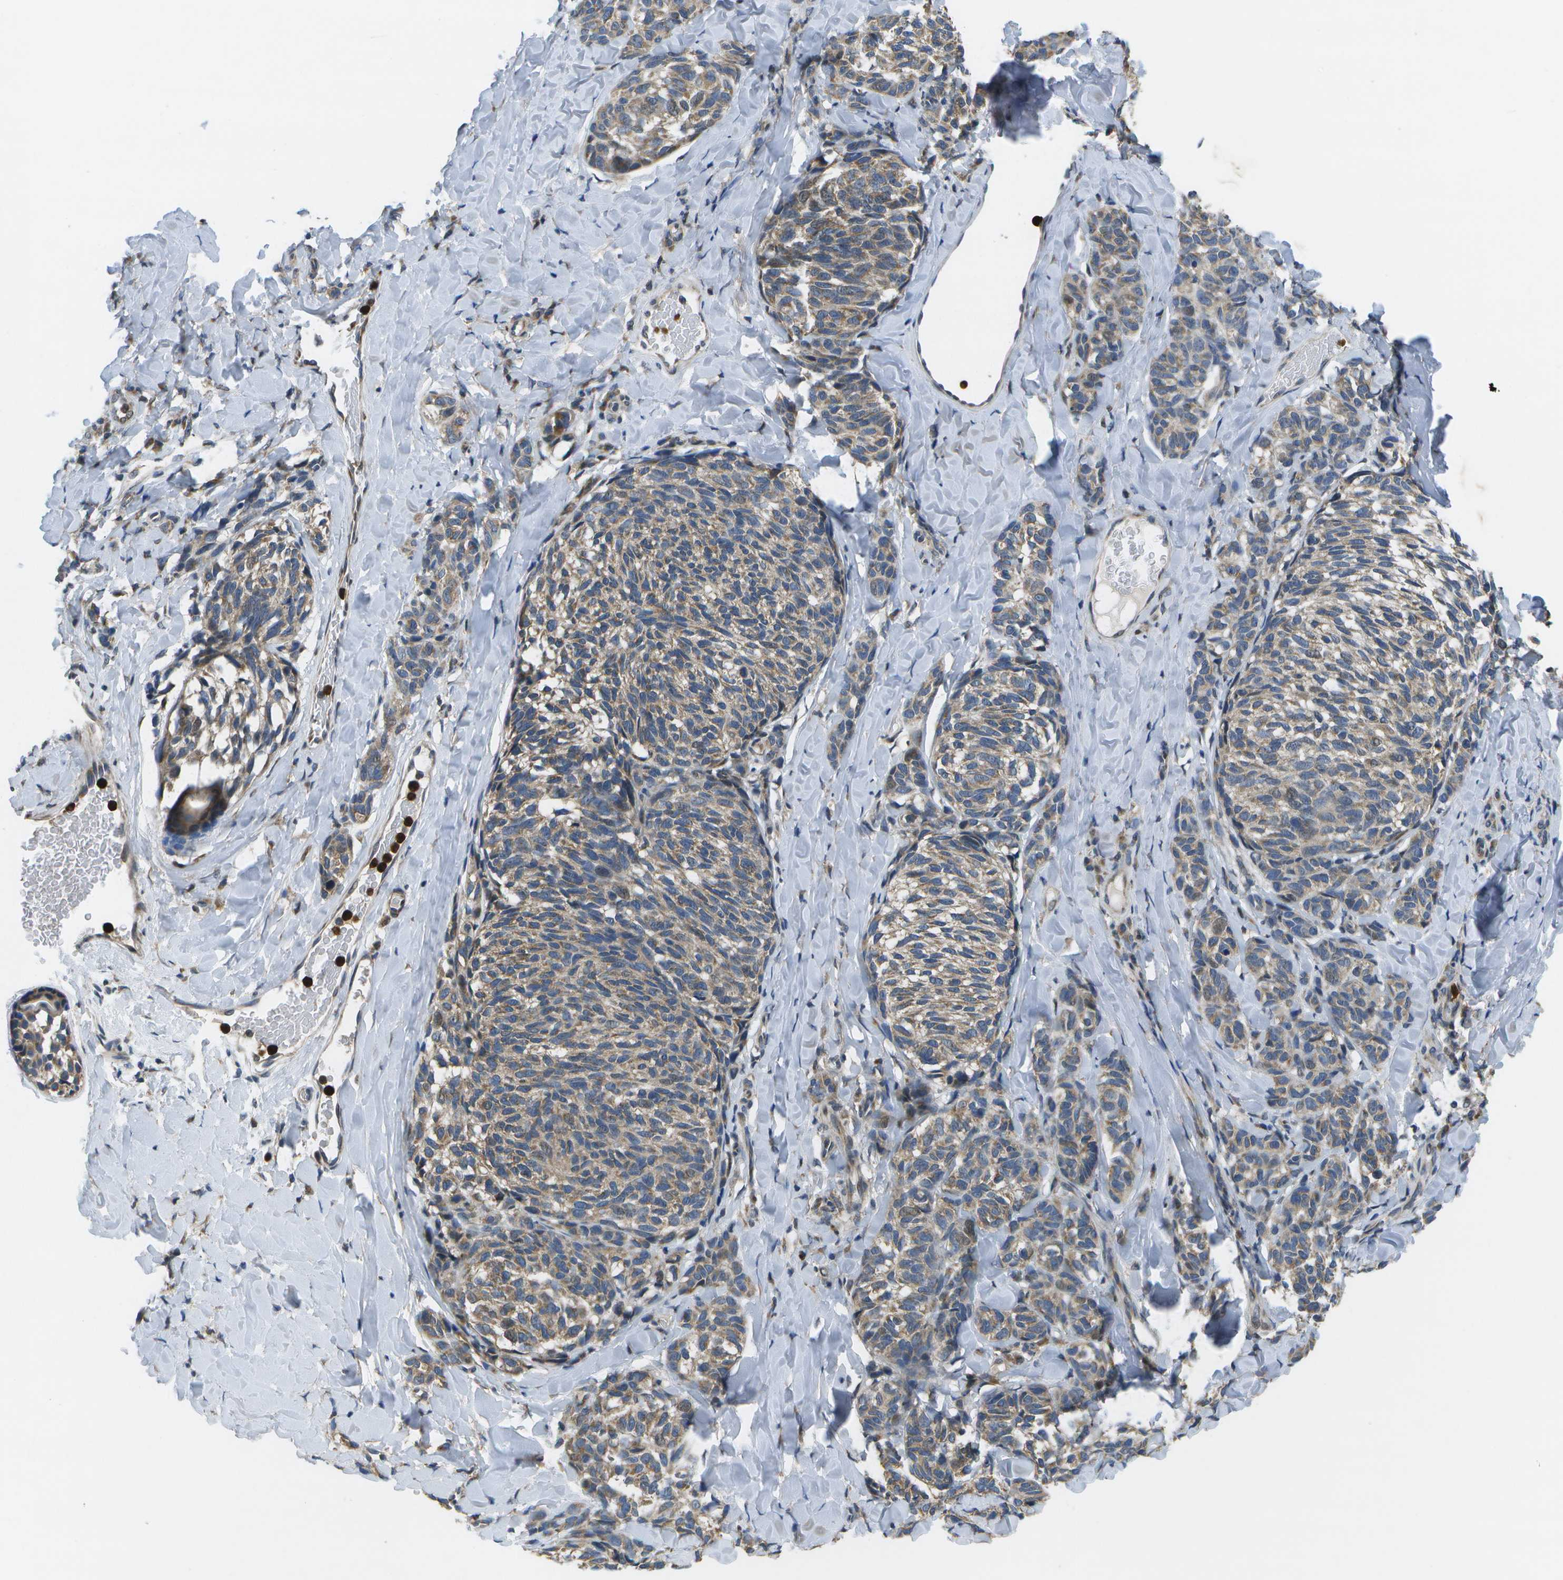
{"staining": {"intensity": "weak", "quantity": "25%-75%", "location": "cytoplasmic/membranous"}, "tissue": "melanoma", "cell_type": "Tumor cells", "image_type": "cancer", "snomed": [{"axis": "morphology", "description": "Malignant melanoma, NOS"}, {"axis": "topography", "description": "Skin"}], "caption": "Weak cytoplasmic/membranous positivity is identified in about 25%-75% of tumor cells in malignant melanoma.", "gene": "GALNT15", "patient": {"sex": "female", "age": 73}}